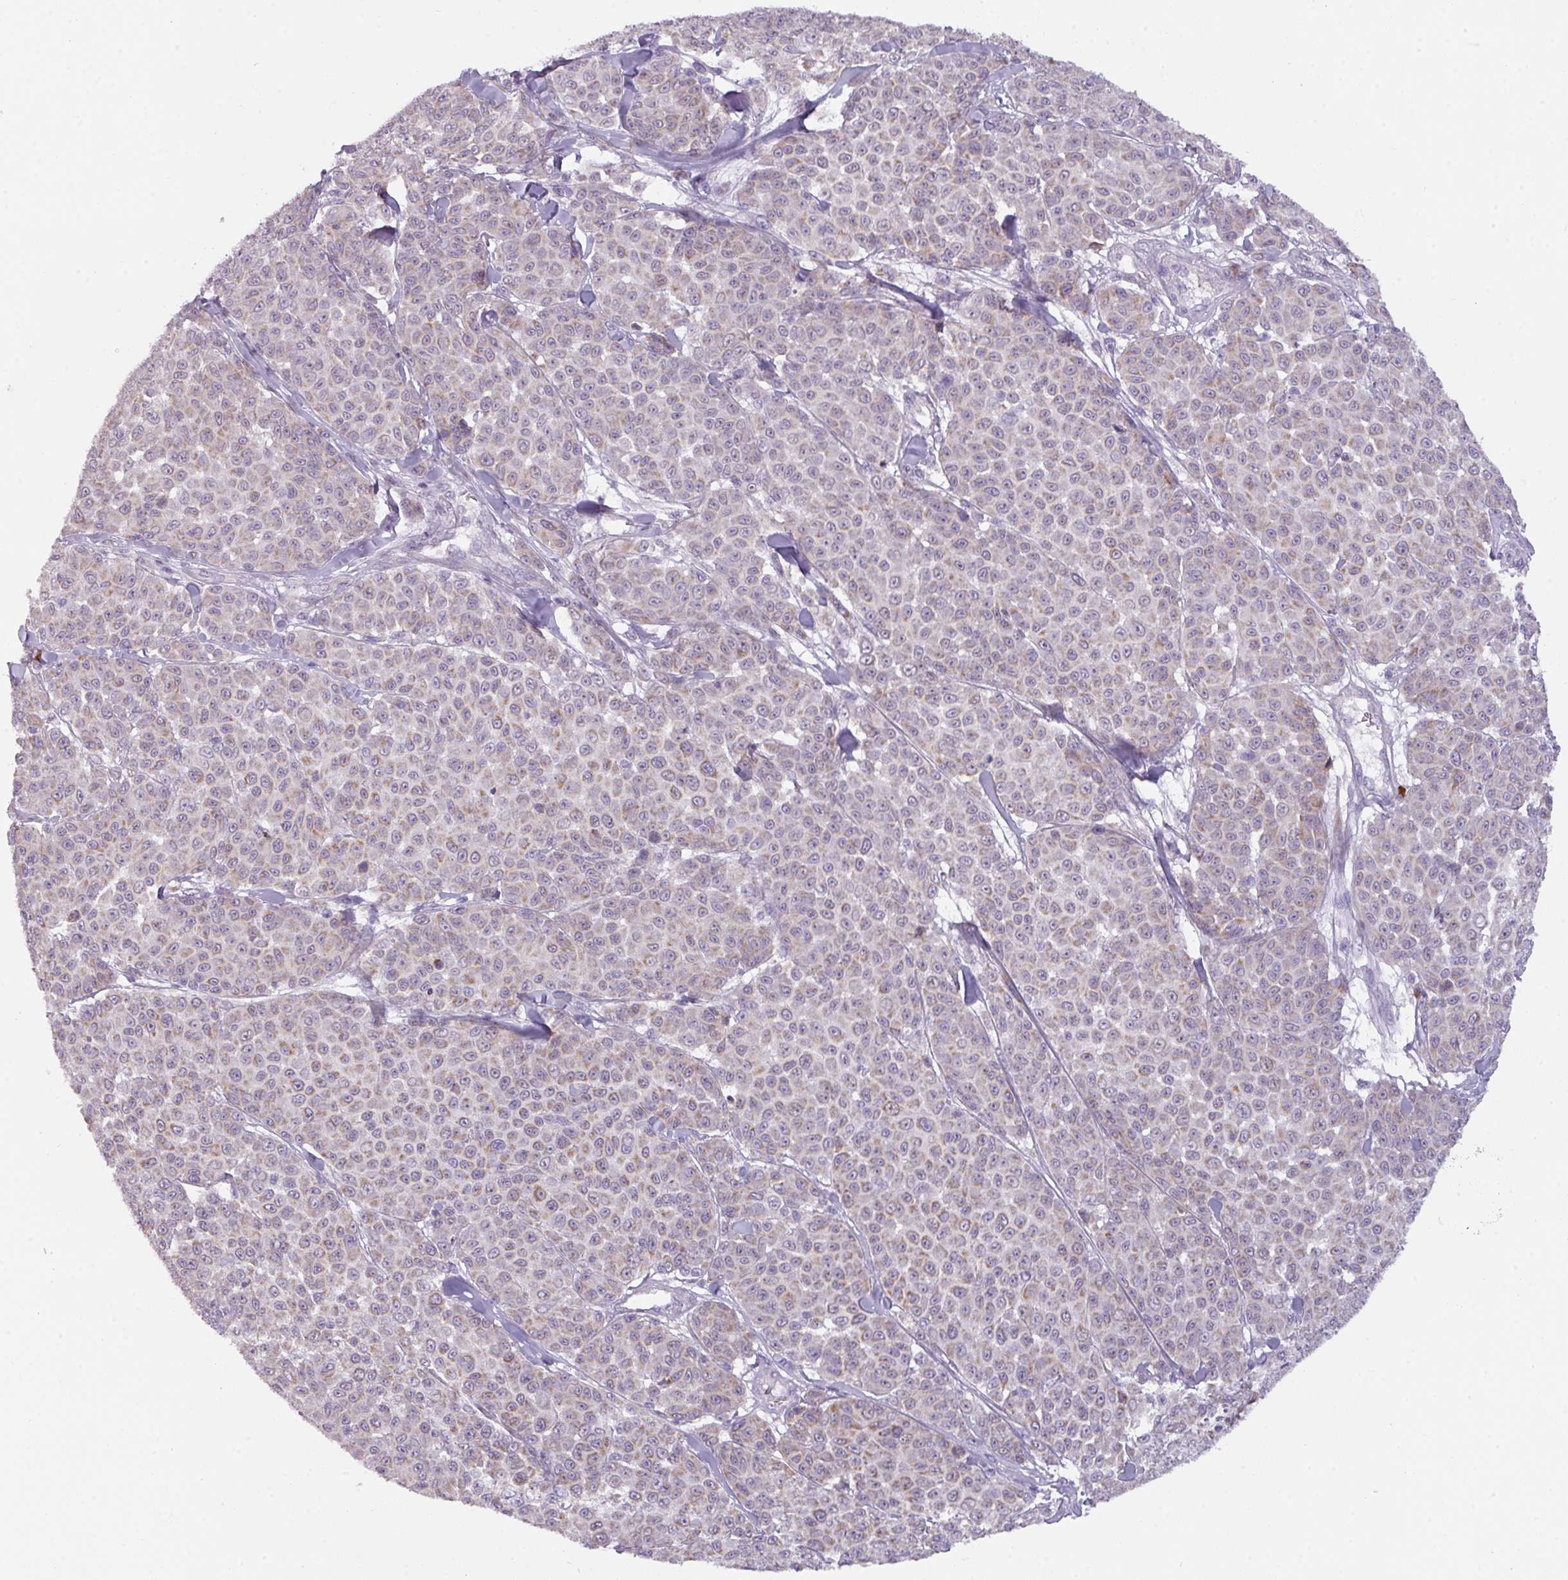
{"staining": {"intensity": "weak", "quantity": "25%-75%", "location": "cytoplasmic/membranous"}, "tissue": "melanoma", "cell_type": "Tumor cells", "image_type": "cancer", "snomed": [{"axis": "morphology", "description": "Malignant melanoma, NOS"}, {"axis": "topography", "description": "Skin"}], "caption": "This histopathology image shows immunohistochemistry staining of malignant melanoma, with low weak cytoplasmic/membranous positivity in approximately 25%-75% of tumor cells.", "gene": "C2orf68", "patient": {"sex": "male", "age": 46}}